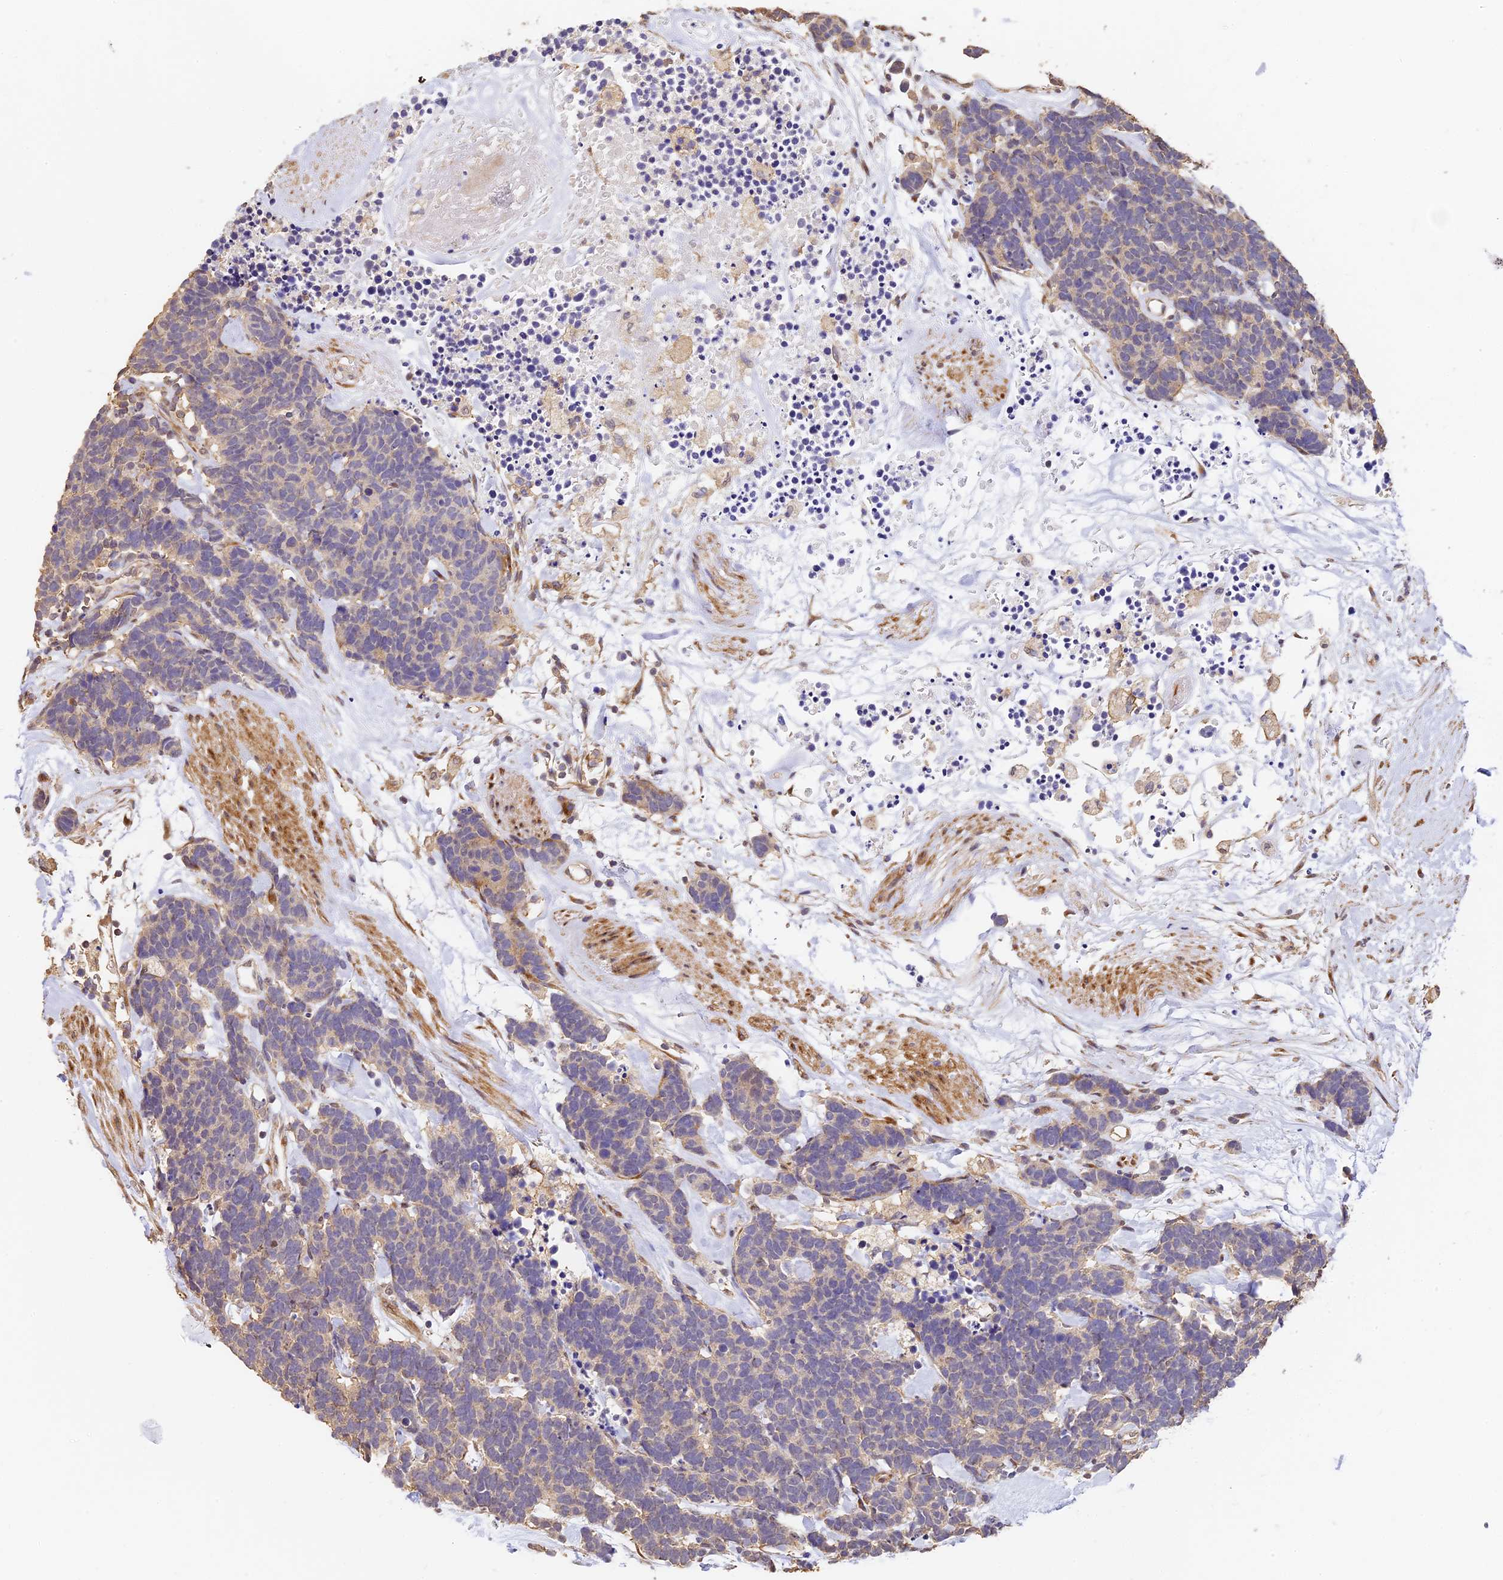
{"staining": {"intensity": "weak", "quantity": "<25%", "location": "cytoplasmic/membranous"}, "tissue": "carcinoid", "cell_type": "Tumor cells", "image_type": "cancer", "snomed": [{"axis": "morphology", "description": "Carcinoma, NOS"}, {"axis": "morphology", "description": "Carcinoid, malignant, NOS"}, {"axis": "topography", "description": "Urinary bladder"}], "caption": "The photomicrograph reveals no staining of tumor cells in malignant carcinoid. Brightfield microscopy of immunohistochemistry stained with DAB (brown) and hematoxylin (blue), captured at high magnification.", "gene": "SLC11A1", "patient": {"sex": "male", "age": 57}}